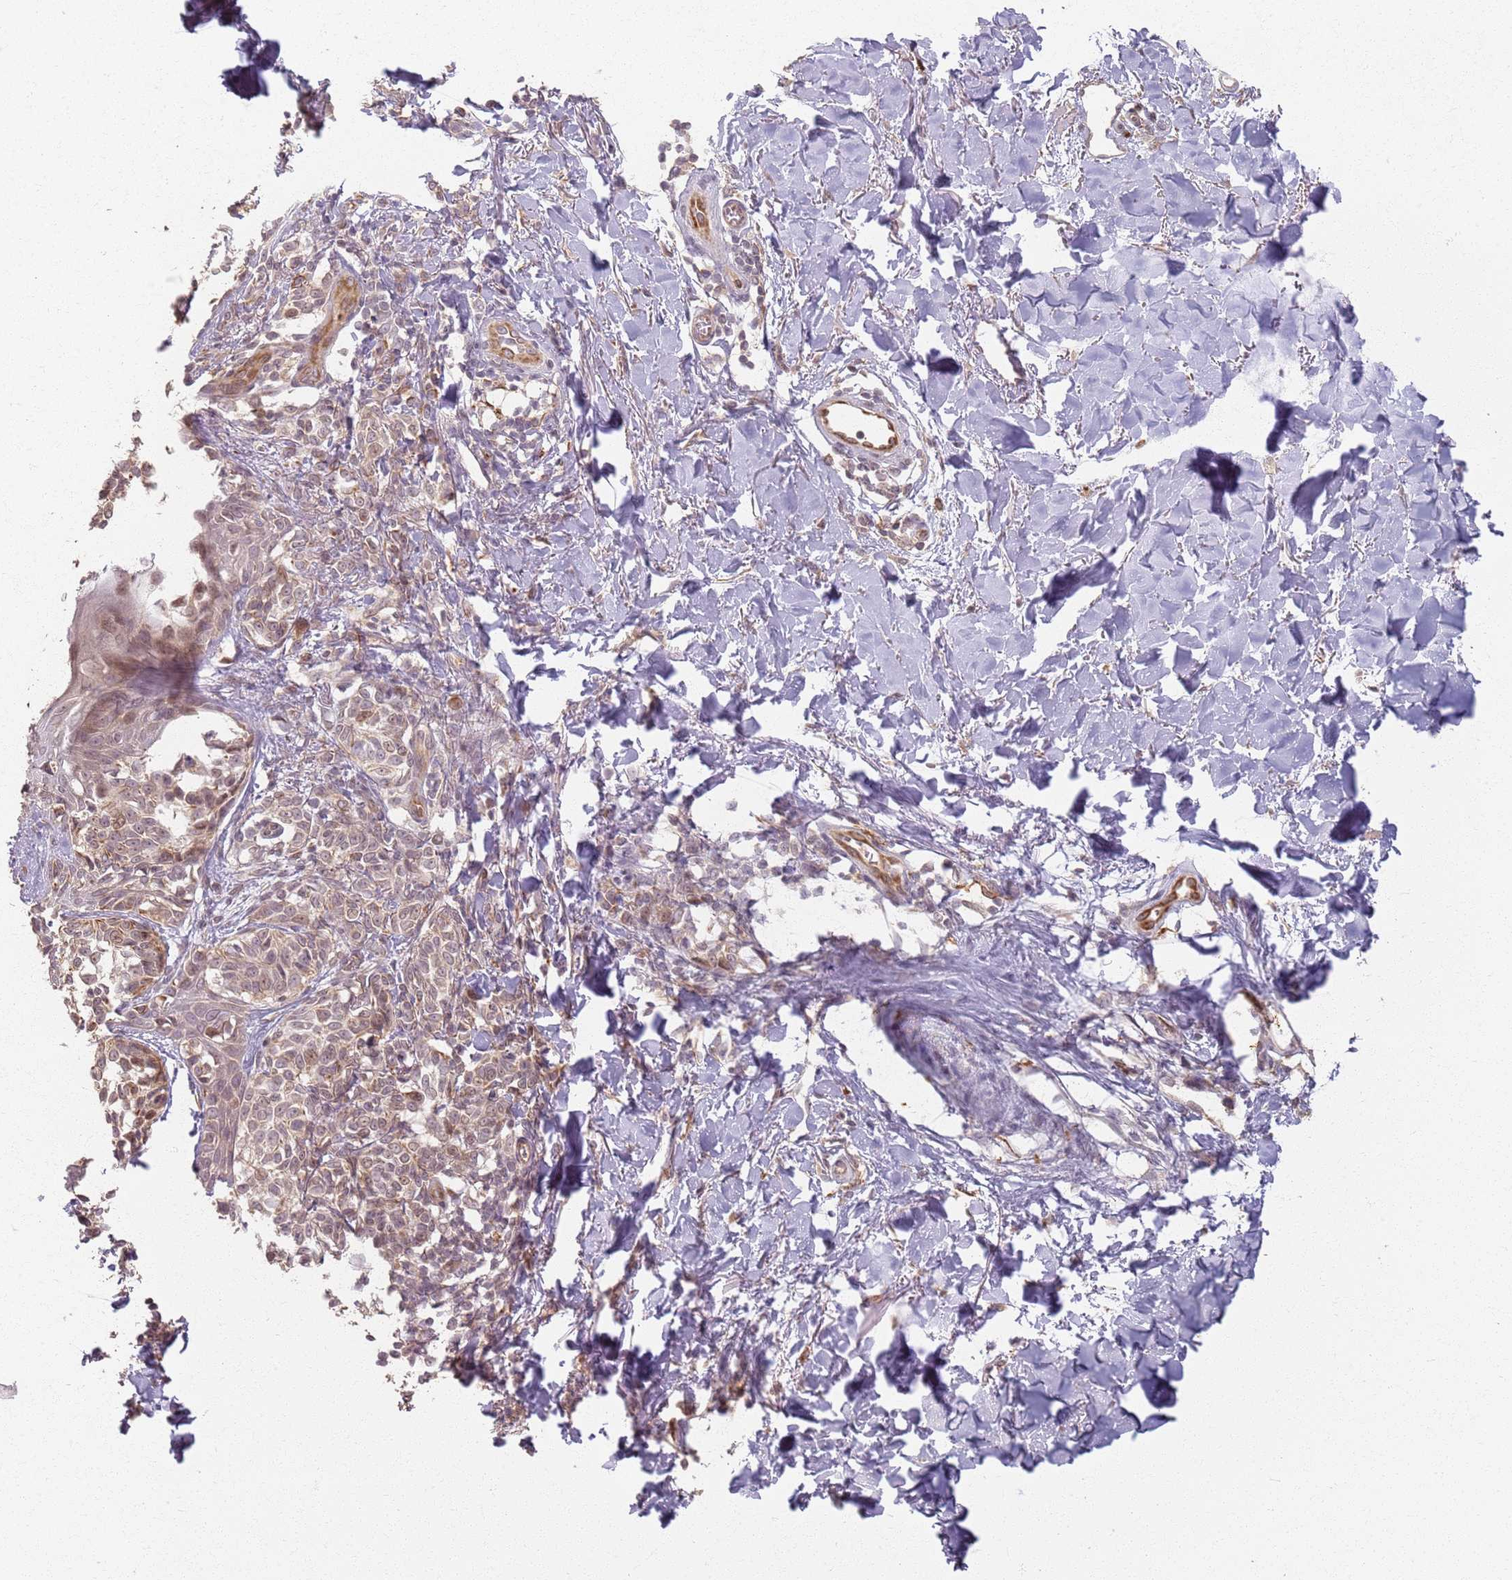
{"staining": {"intensity": "weak", "quantity": ">75%", "location": "cytoplasmic/membranous,nuclear"}, "tissue": "melanoma", "cell_type": "Tumor cells", "image_type": "cancer", "snomed": [{"axis": "morphology", "description": "Malignant melanoma, NOS"}, {"axis": "topography", "description": "Skin of upper extremity"}], "caption": "Weak cytoplasmic/membranous and nuclear expression is appreciated in approximately >75% of tumor cells in malignant melanoma. The staining was performed using DAB to visualize the protein expression in brown, while the nuclei were stained in blue with hematoxylin (Magnification: 20x).", "gene": "CCDC168", "patient": {"sex": "male", "age": 40}}